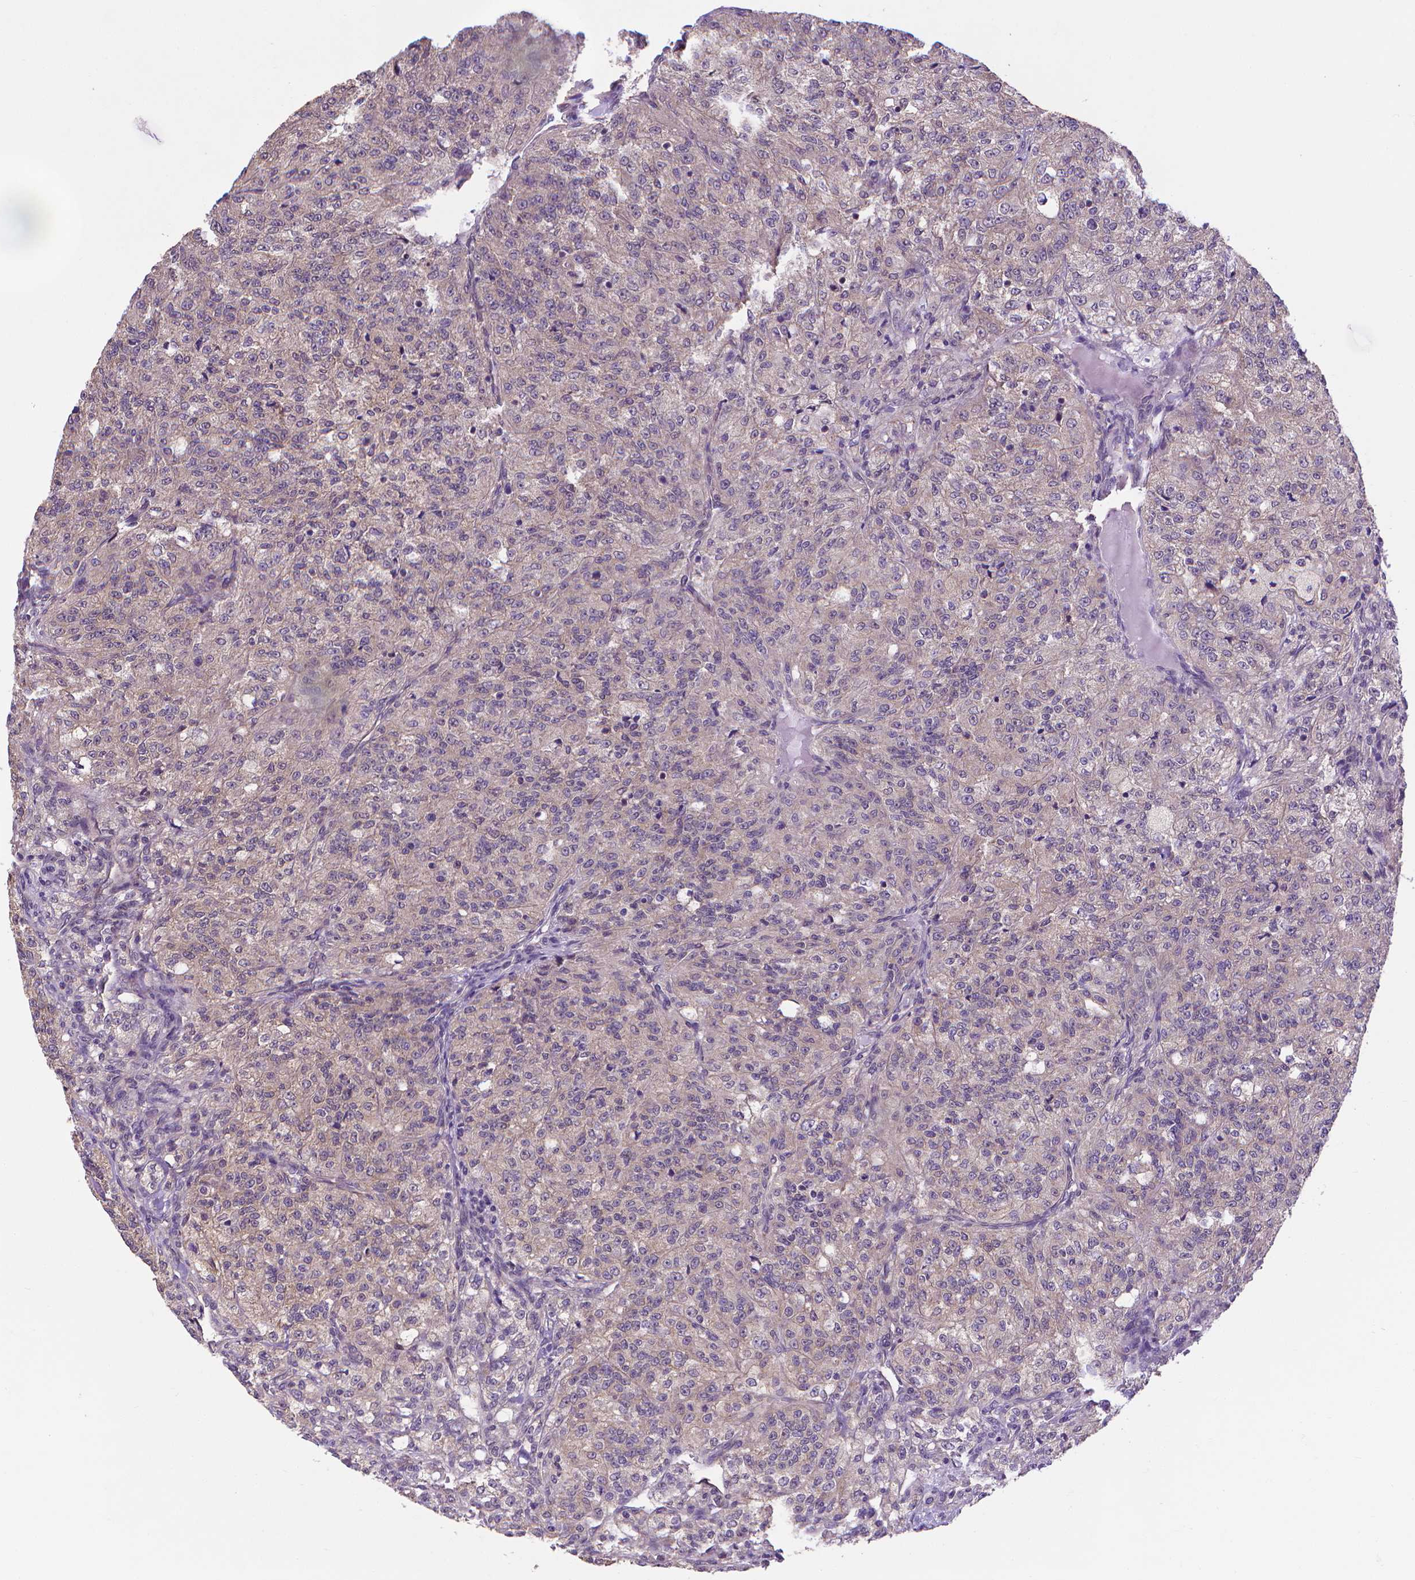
{"staining": {"intensity": "negative", "quantity": "none", "location": "none"}, "tissue": "renal cancer", "cell_type": "Tumor cells", "image_type": "cancer", "snomed": [{"axis": "morphology", "description": "Adenocarcinoma, NOS"}, {"axis": "topography", "description": "Kidney"}], "caption": "DAB immunohistochemical staining of renal adenocarcinoma exhibits no significant expression in tumor cells. The staining was performed using DAB to visualize the protein expression in brown, while the nuclei were stained in blue with hematoxylin (Magnification: 20x).", "gene": "GPR63", "patient": {"sex": "female", "age": 63}}